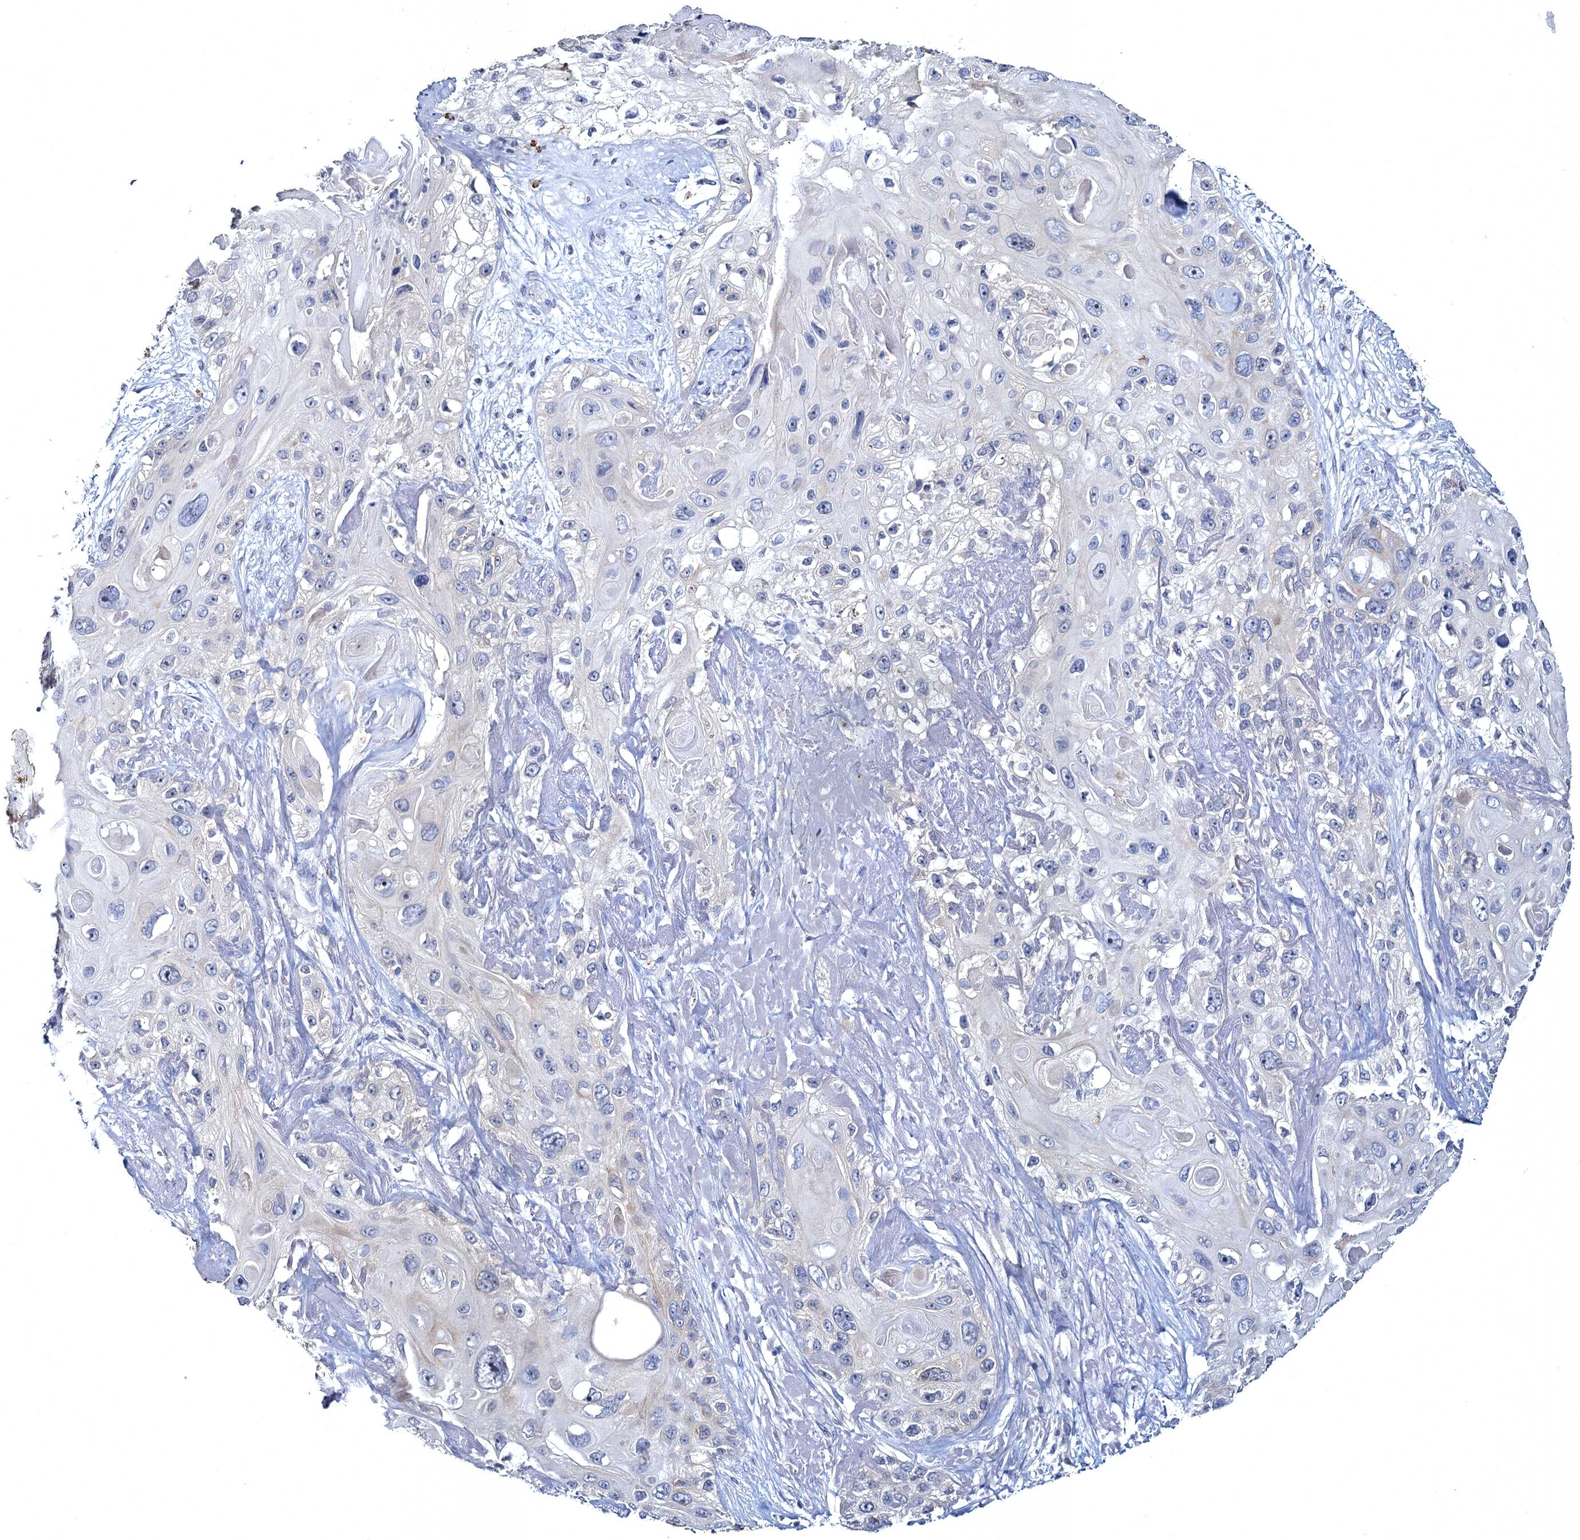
{"staining": {"intensity": "negative", "quantity": "none", "location": "none"}, "tissue": "skin cancer", "cell_type": "Tumor cells", "image_type": "cancer", "snomed": [{"axis": "morphology", "description": "Normal tissue, NOS"}, {"axis": "morphology", "description": "Squamous cell carcinoma, NOS"}, {"axis": "topography", "description": "Skin"}], "caption": "DAB (3,3'-diaminobenzidine) immunohistochemical staining of human skin cancer (squamous cell carcinoma) shows no significant positivity in tumor cells.", "gene": "ATP9A", "patient": {"sex": "male", "age": 72}}